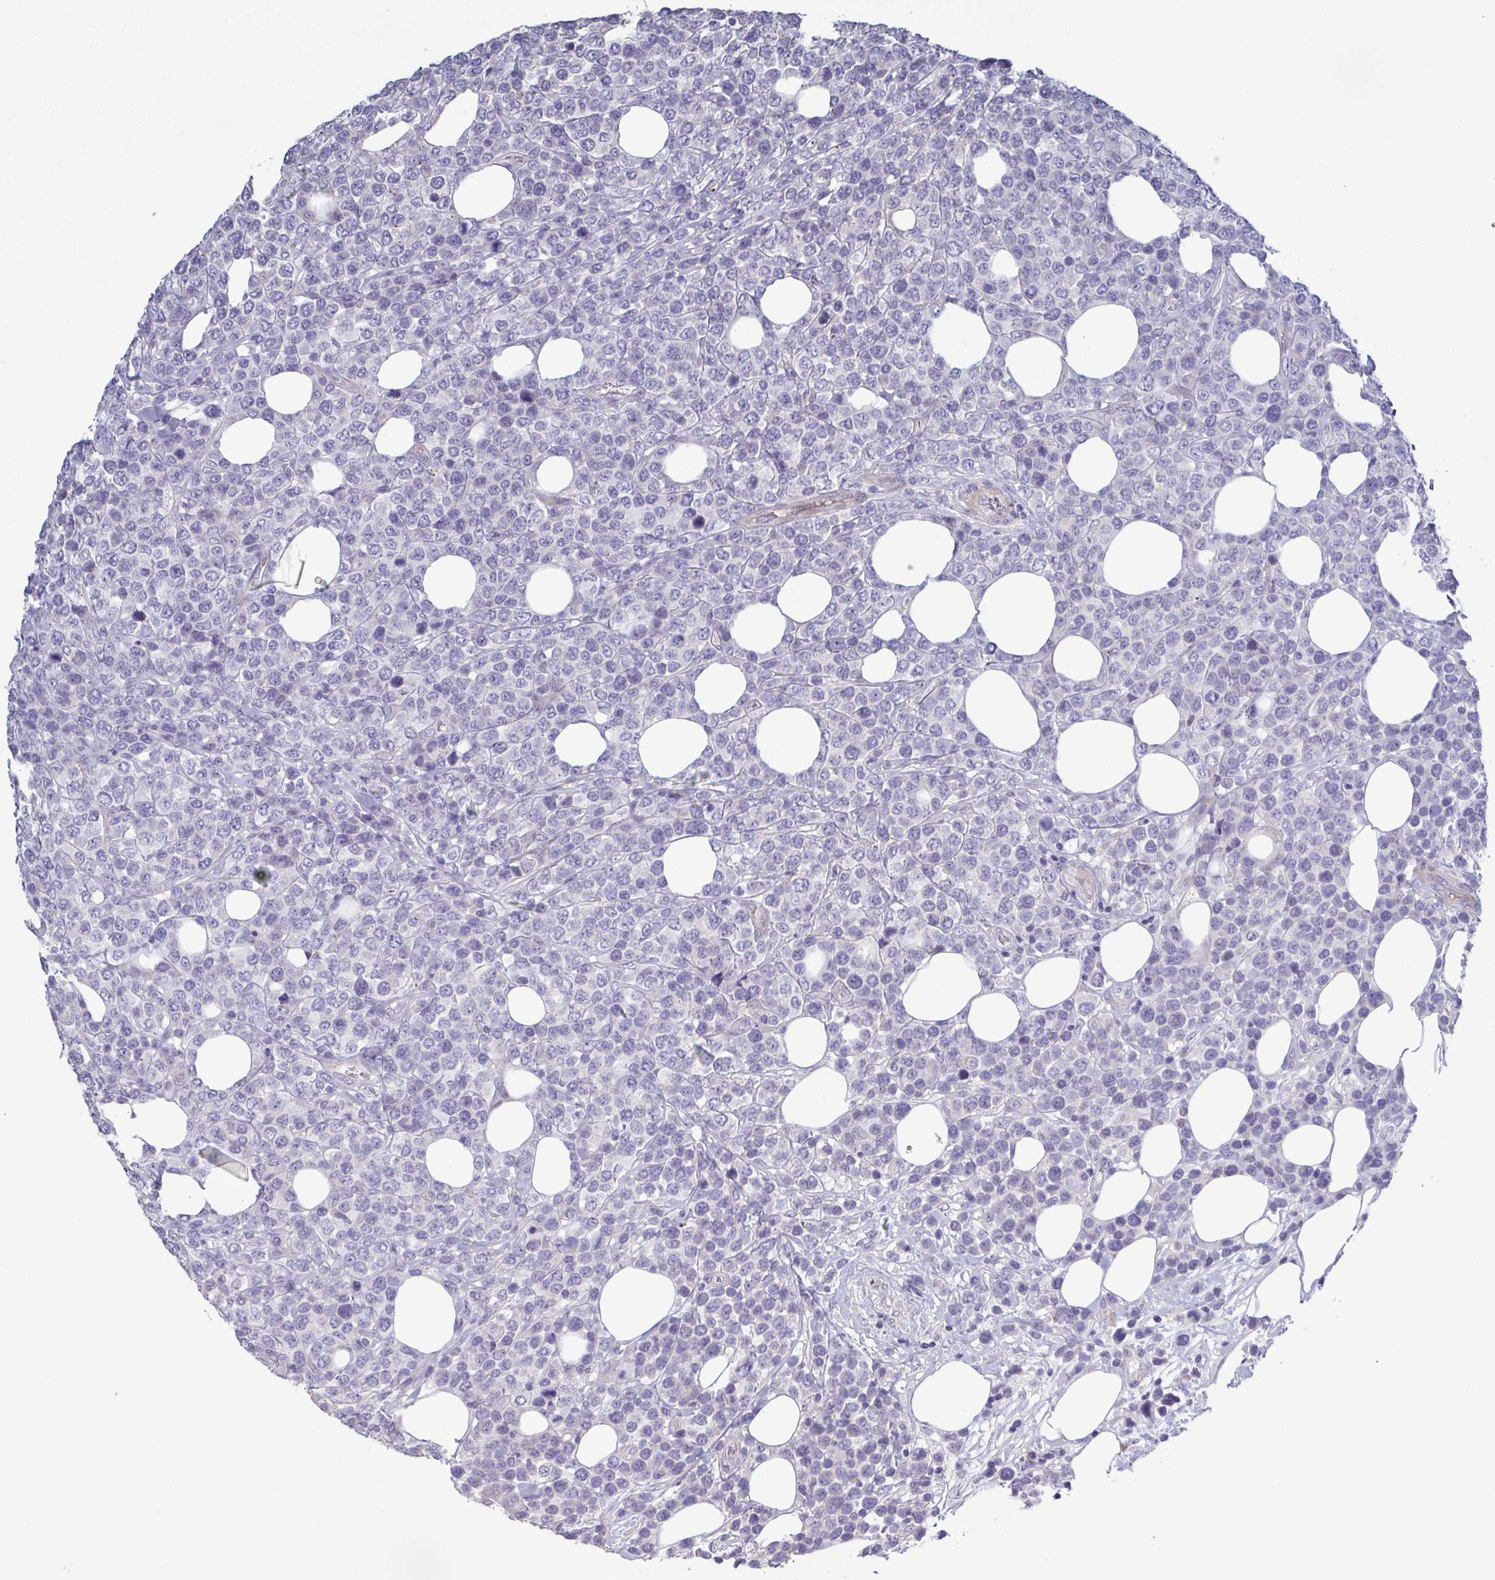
{"staining": {"intensity": "negative", "quantity": "none", "location": "none"}, "tissue": "lymphoma", "cell_type": "Tumor cells", "image_type": "cancer", "snomed": [{"axis": "morphology", "description": "Malignant lymphoma, non-Hodgkin's type, High grade"}, {"axis": "topography", "description": "Soft tissue"}], "caption": "Tumor cells show no significant protein staining in high-grade malignant lymphoma, non-Hodgkin's type.", "gene": "GLDC", "patient": {"sex": "female", "age": 56}}